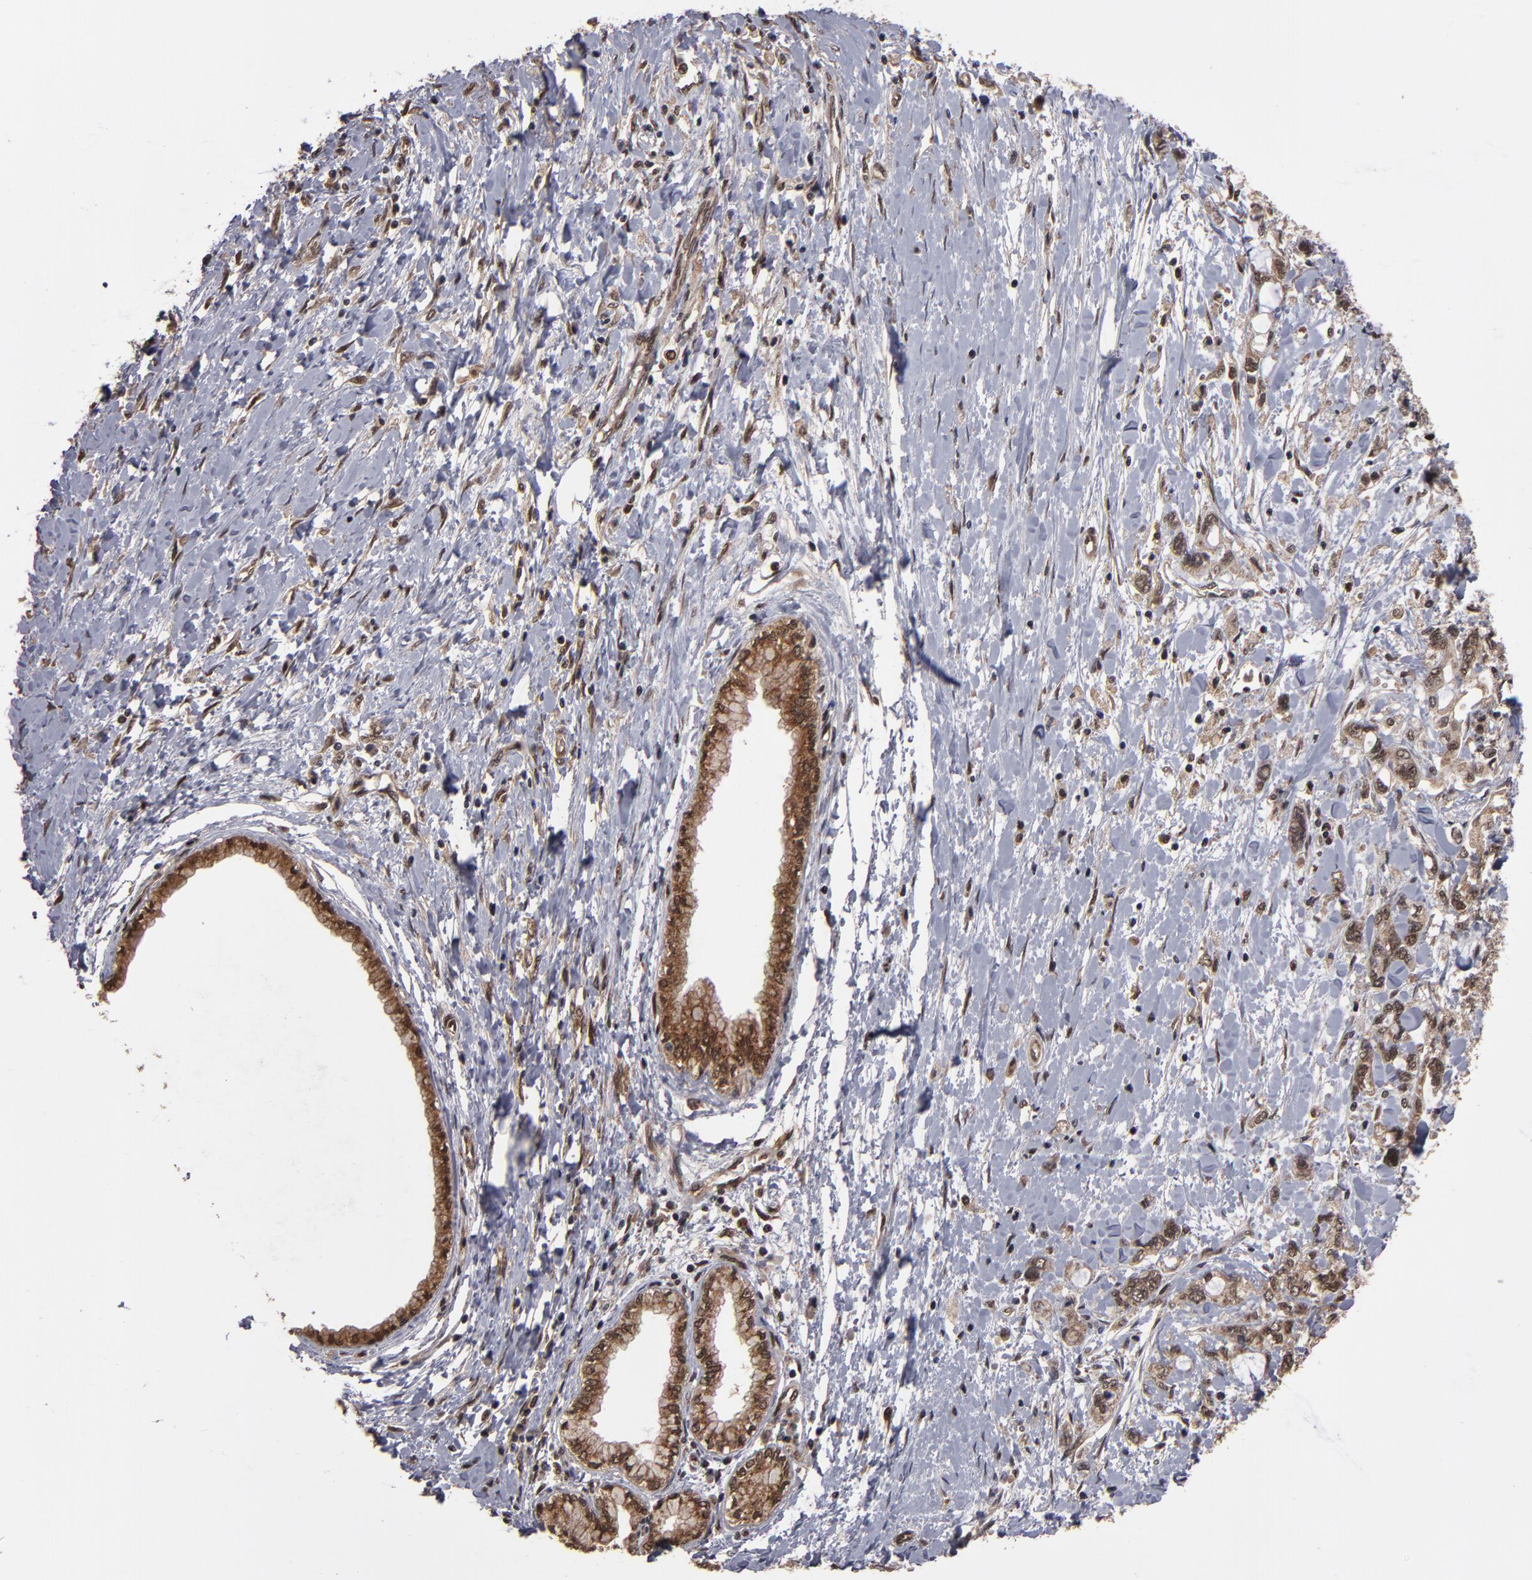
{"staining": {"intensity": "weak", "quantity": ">75%", "location": "cytoplasmic/membranous,nuclear"}, "tissue": "pancreatic cancer", "cell_type": "Tumor cells", "image_type": "cancer", "snomed": [{"axis": "morphology", "description": "Adenocarcinoma, NOS"}, {"axis": "topography", "description": "Pancreas"}], "caption": "Immunohistochemical staining of pancreatic cancer (adenocarcinoma) reveals low levels of weak cytoplasmic/membranous and nuclear expression in about >75% of tumor cells.", "gene": "CUL5", "patient": {"sex": "male", "age": 79}}